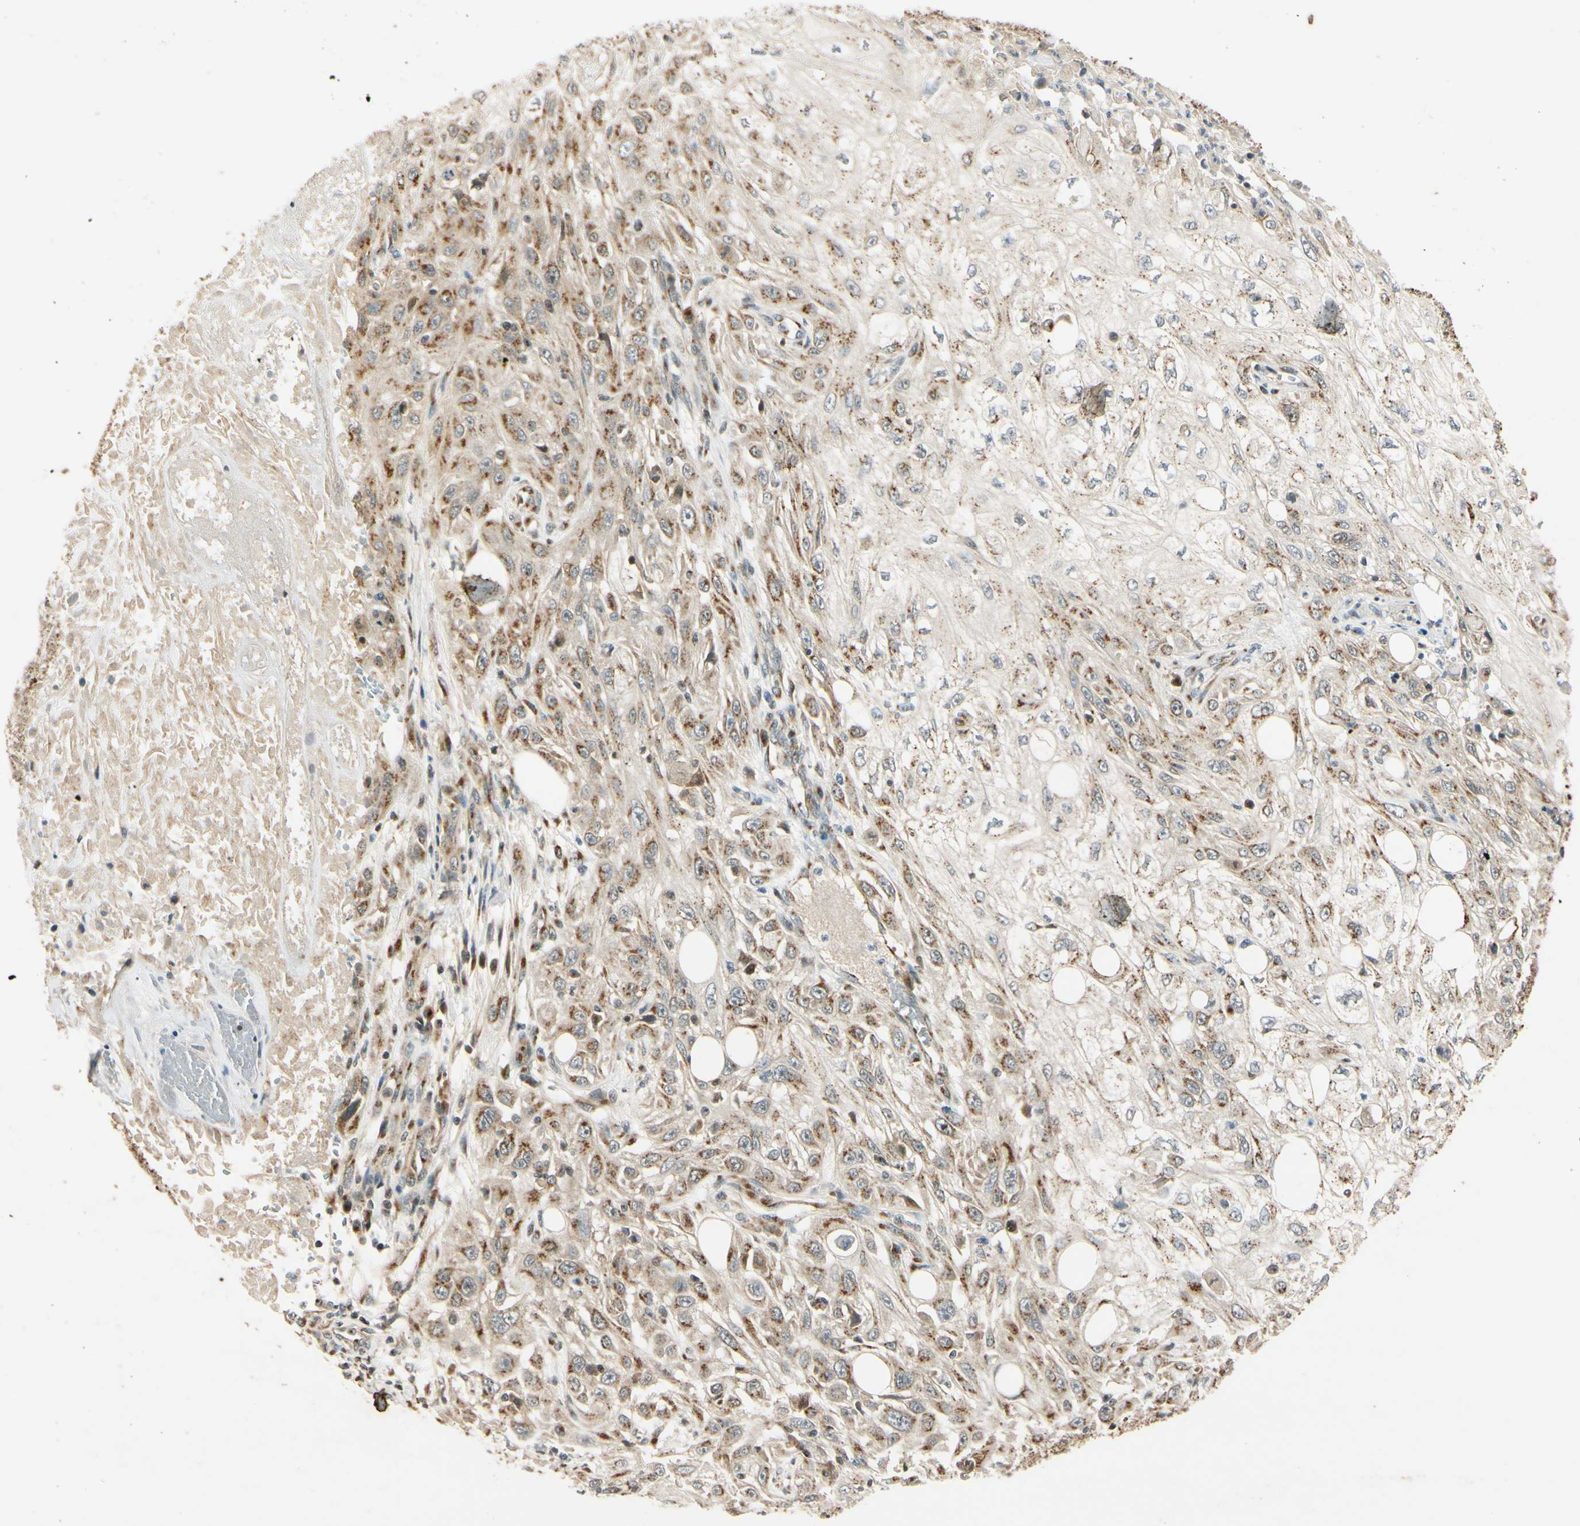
{"staining": {"intensity": "weak", "quantity": ">75%", "location": "cytoplasmic/membranous"}, "tissue": "skin cancer", "cell_type": "Tumor cells", "image_type": "cancer", "snomed": [{"axis": "morphology", "description": "Squamous cell carcinoma, NOS"}, {"axis": "topography", "description": "Skin"}], "caption": "Immunohistochemistry (IHC) of skin squamous cell carcinoma reveals low levels of weak cytoplasmic/membranous positivity in approximately >75% of tumor cells. (Stains: DAB in brown, nuclei in blue, Microscopy: brightfield microscopy at high magnification).", "gene": "NEO1", "patient": {"sex": "male", "age": 75}}